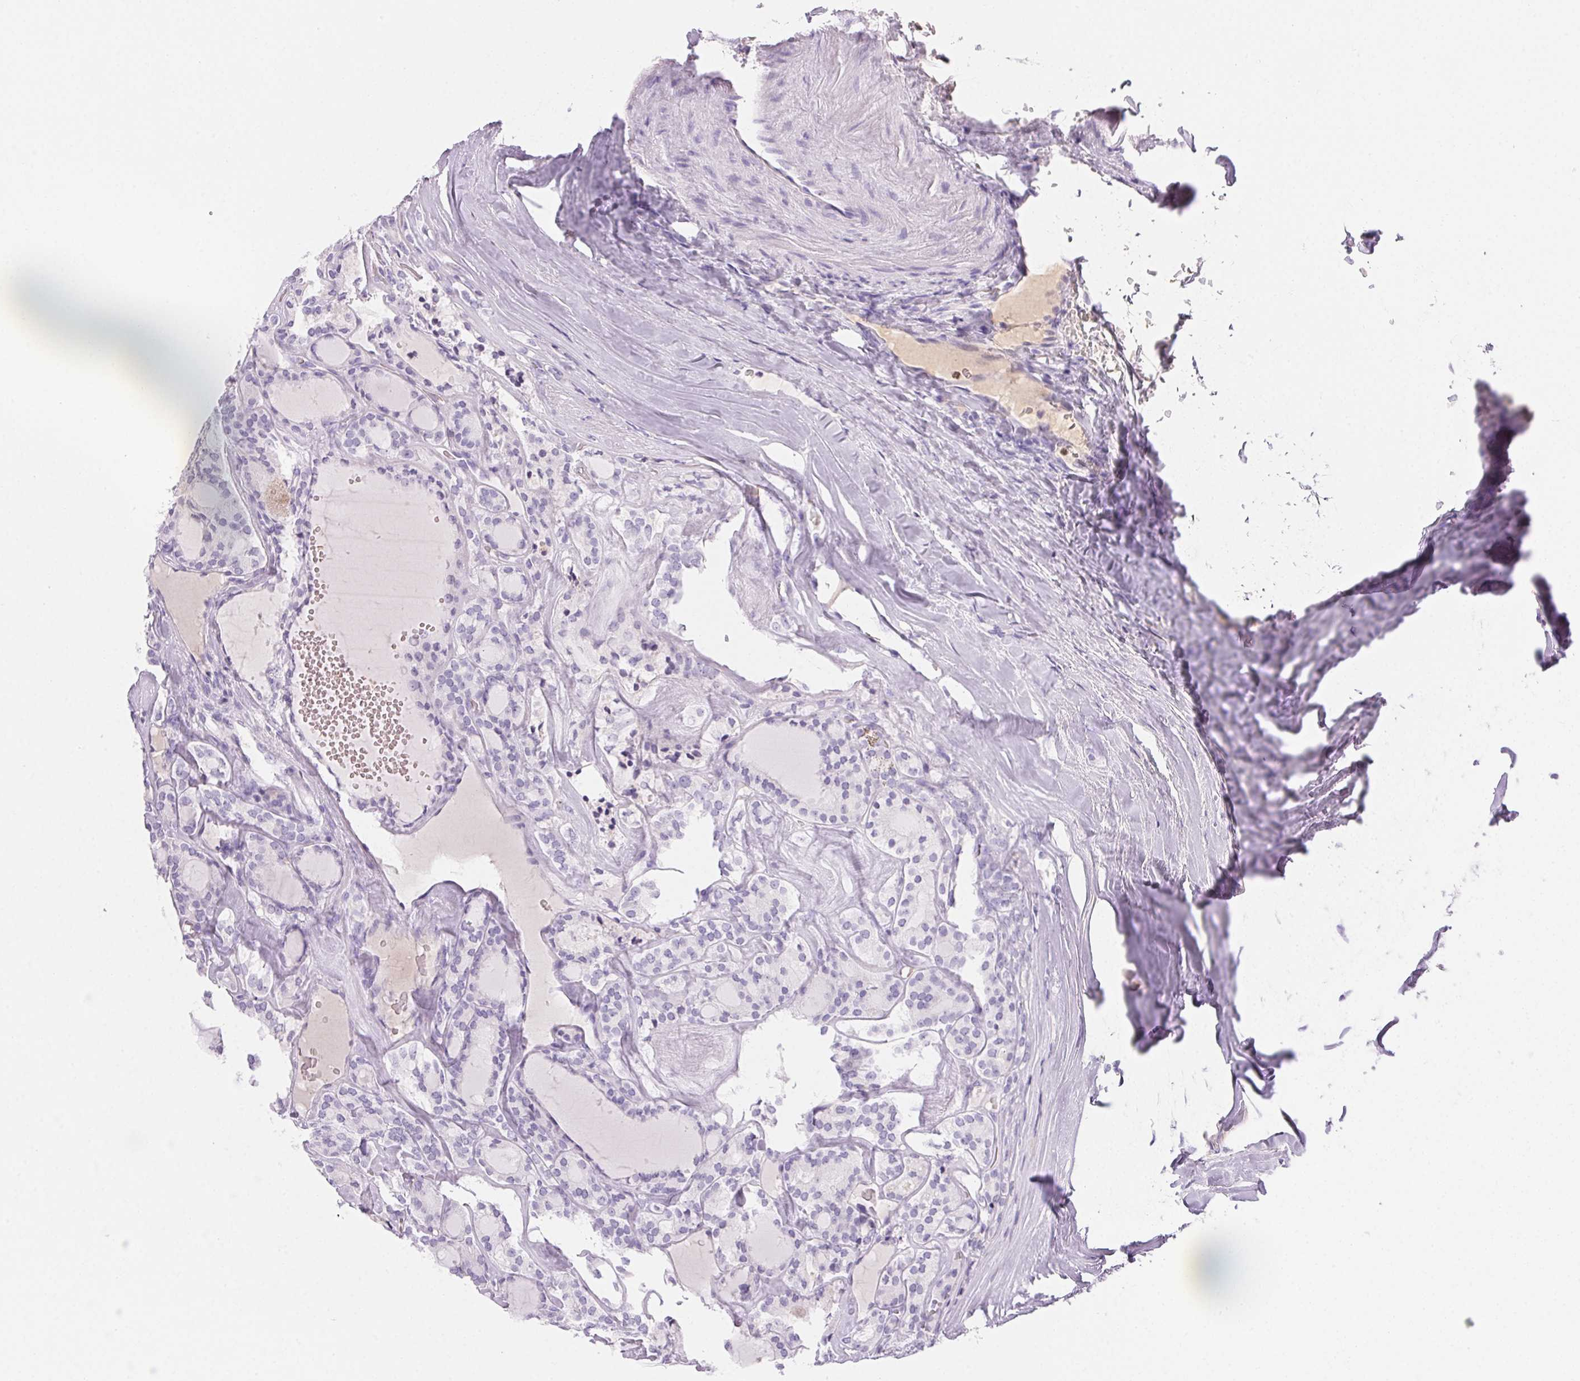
{"staining": {"intensity": "negative", "quantity": "none", "location": "none"}, "tissue": "thyroid cancer", "cell_type": "Tumor cells", "image_type": "cancer", "snomed": [{"axis": "morphology", "description": "Follicular adenoma carcinoma, NOS"}, {"axis": "topography", "description": "Thyroid gland"}], "caption": "Micrograph shows no protein staining in tumor cells of thyroid cancer tissue.", "gene": "PADI4", "patient": {"sex": "male", "age": 74}}